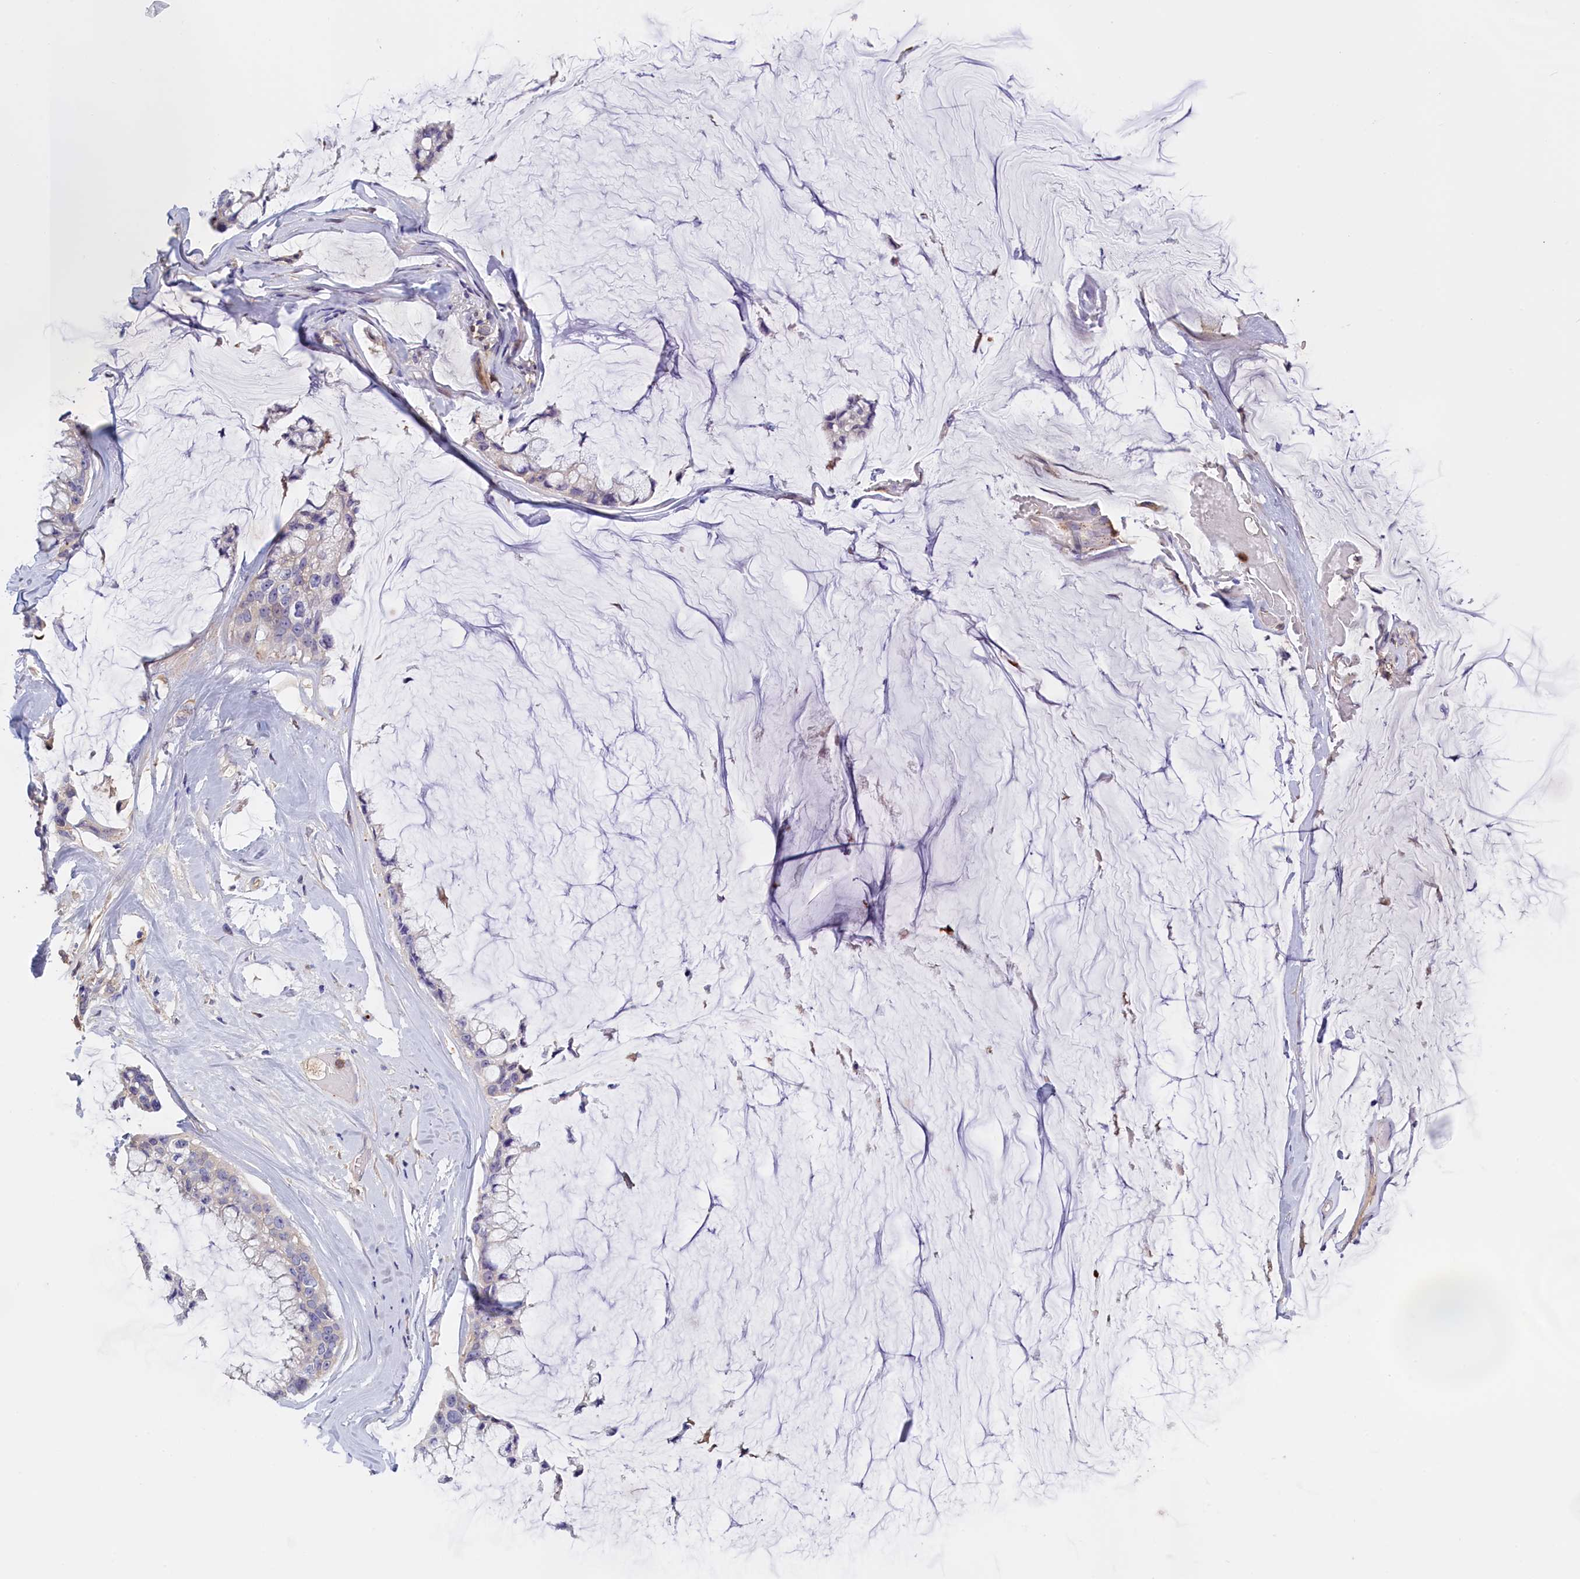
{"staining": {"intensity": "negative", "quantity": "none", "location": "none"}, "tissue": "ovarian cancer", "cell_type": "Tumor cells", "image_type": "cancer", "snomed": [{"axis": "morphology", "description": "Cystadenocarcinoma, mucinous, NOS"}, {"axis": "topography", "description": "Ovary"}], "caption": "A micrograph of human ovarian mucinous cystadenocarcinoma is negative for staining in tumor cells.", "gene": "FAM149B1", "patient": {"sex": "female", "age": 39}}